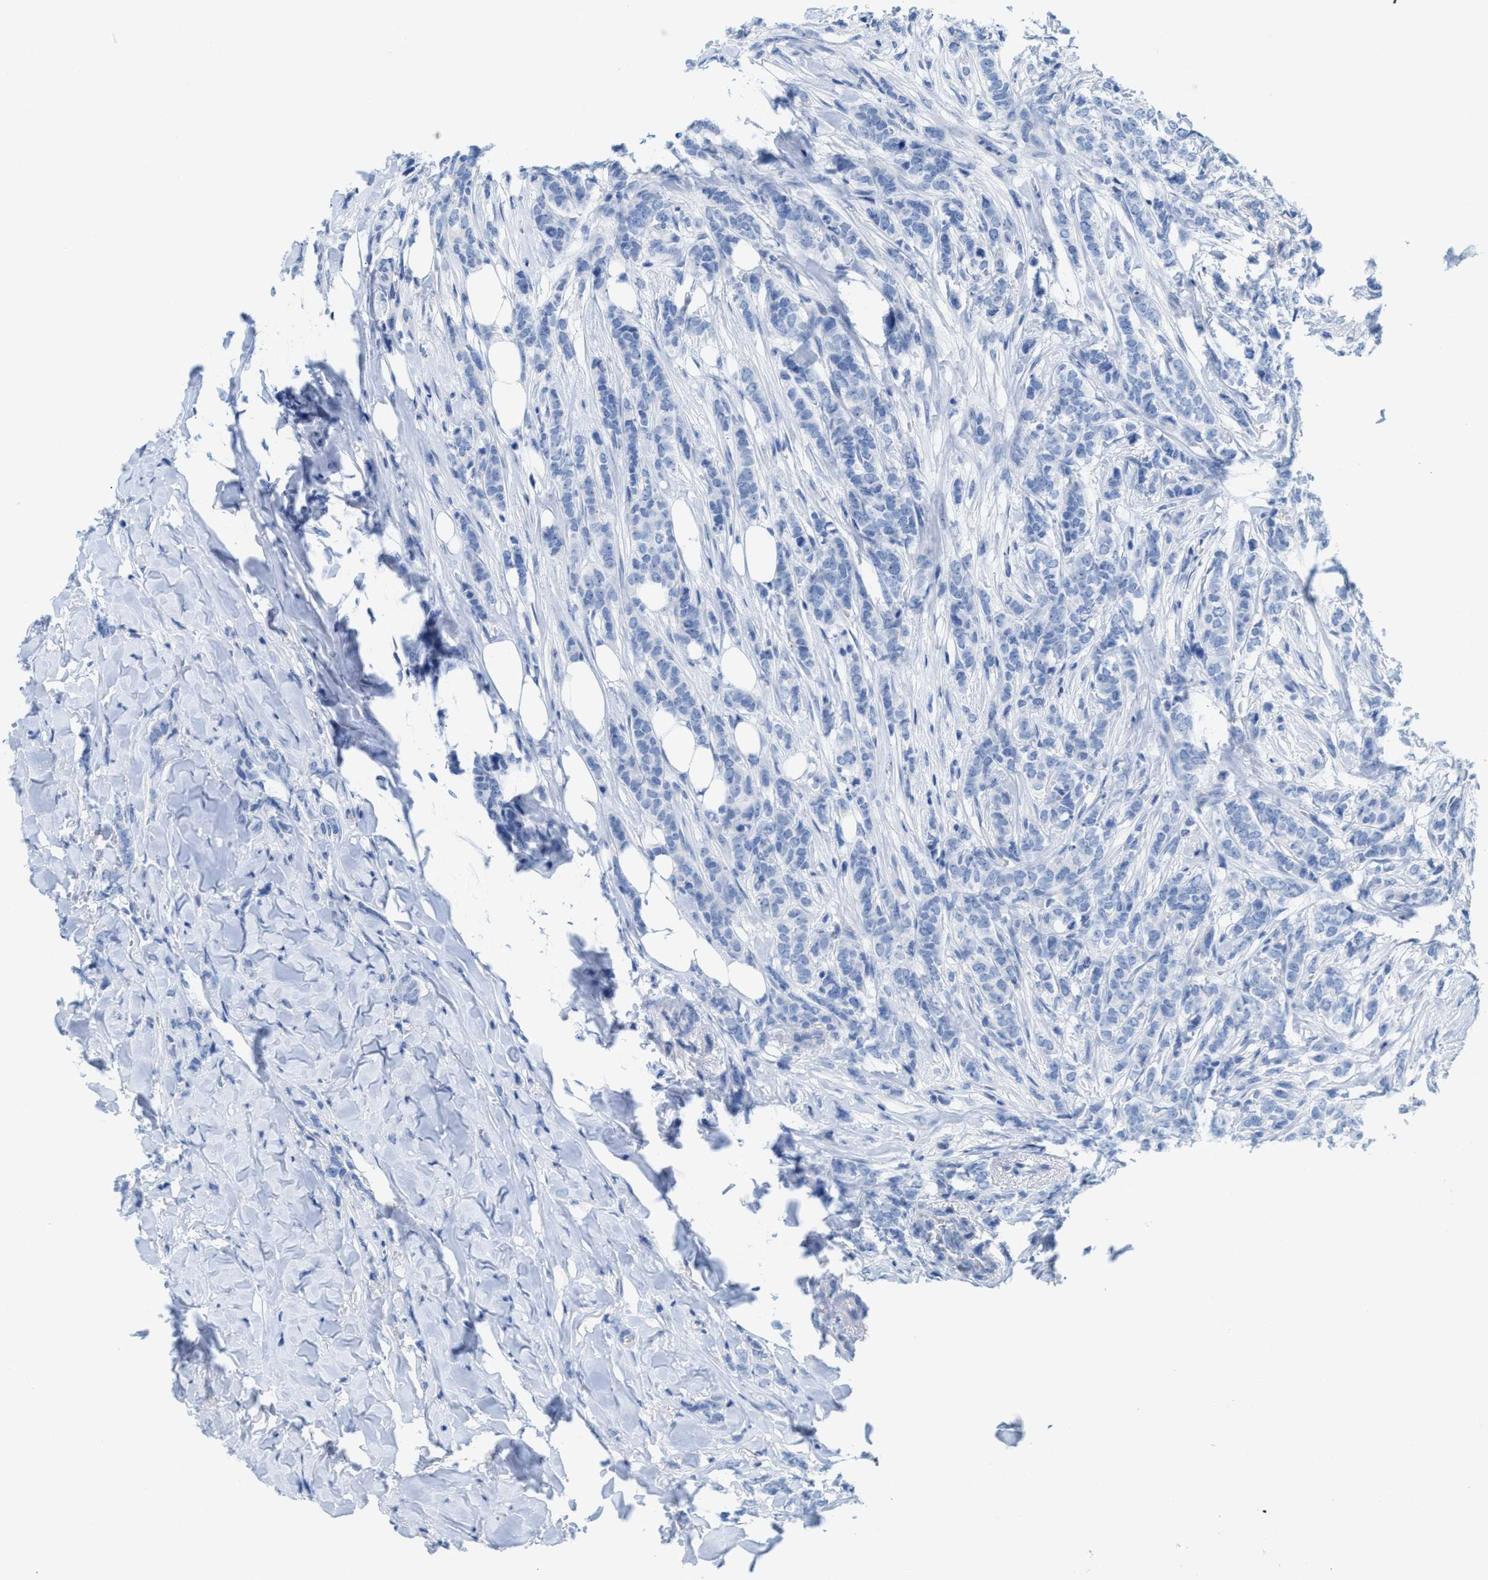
{"staining": {"intensity": "negative", "quantity": "none", "location": "none"}, "tissue": "breast cancer", "cell_type": "Tumor cells", "image_type": "cancer", "snomed": [{"axis": "morphology", "description": "Lobular carcinoma"}, {"axis": "topography", "description": "Skin"}, {"axis": "topography", "description": "Breast"}], "caption": "Tumor cells show no significant expression in breast cancer (lobular carcinoma).", "gene": "ANKFN1", "patient": {"sex": "female", "age": 46}}